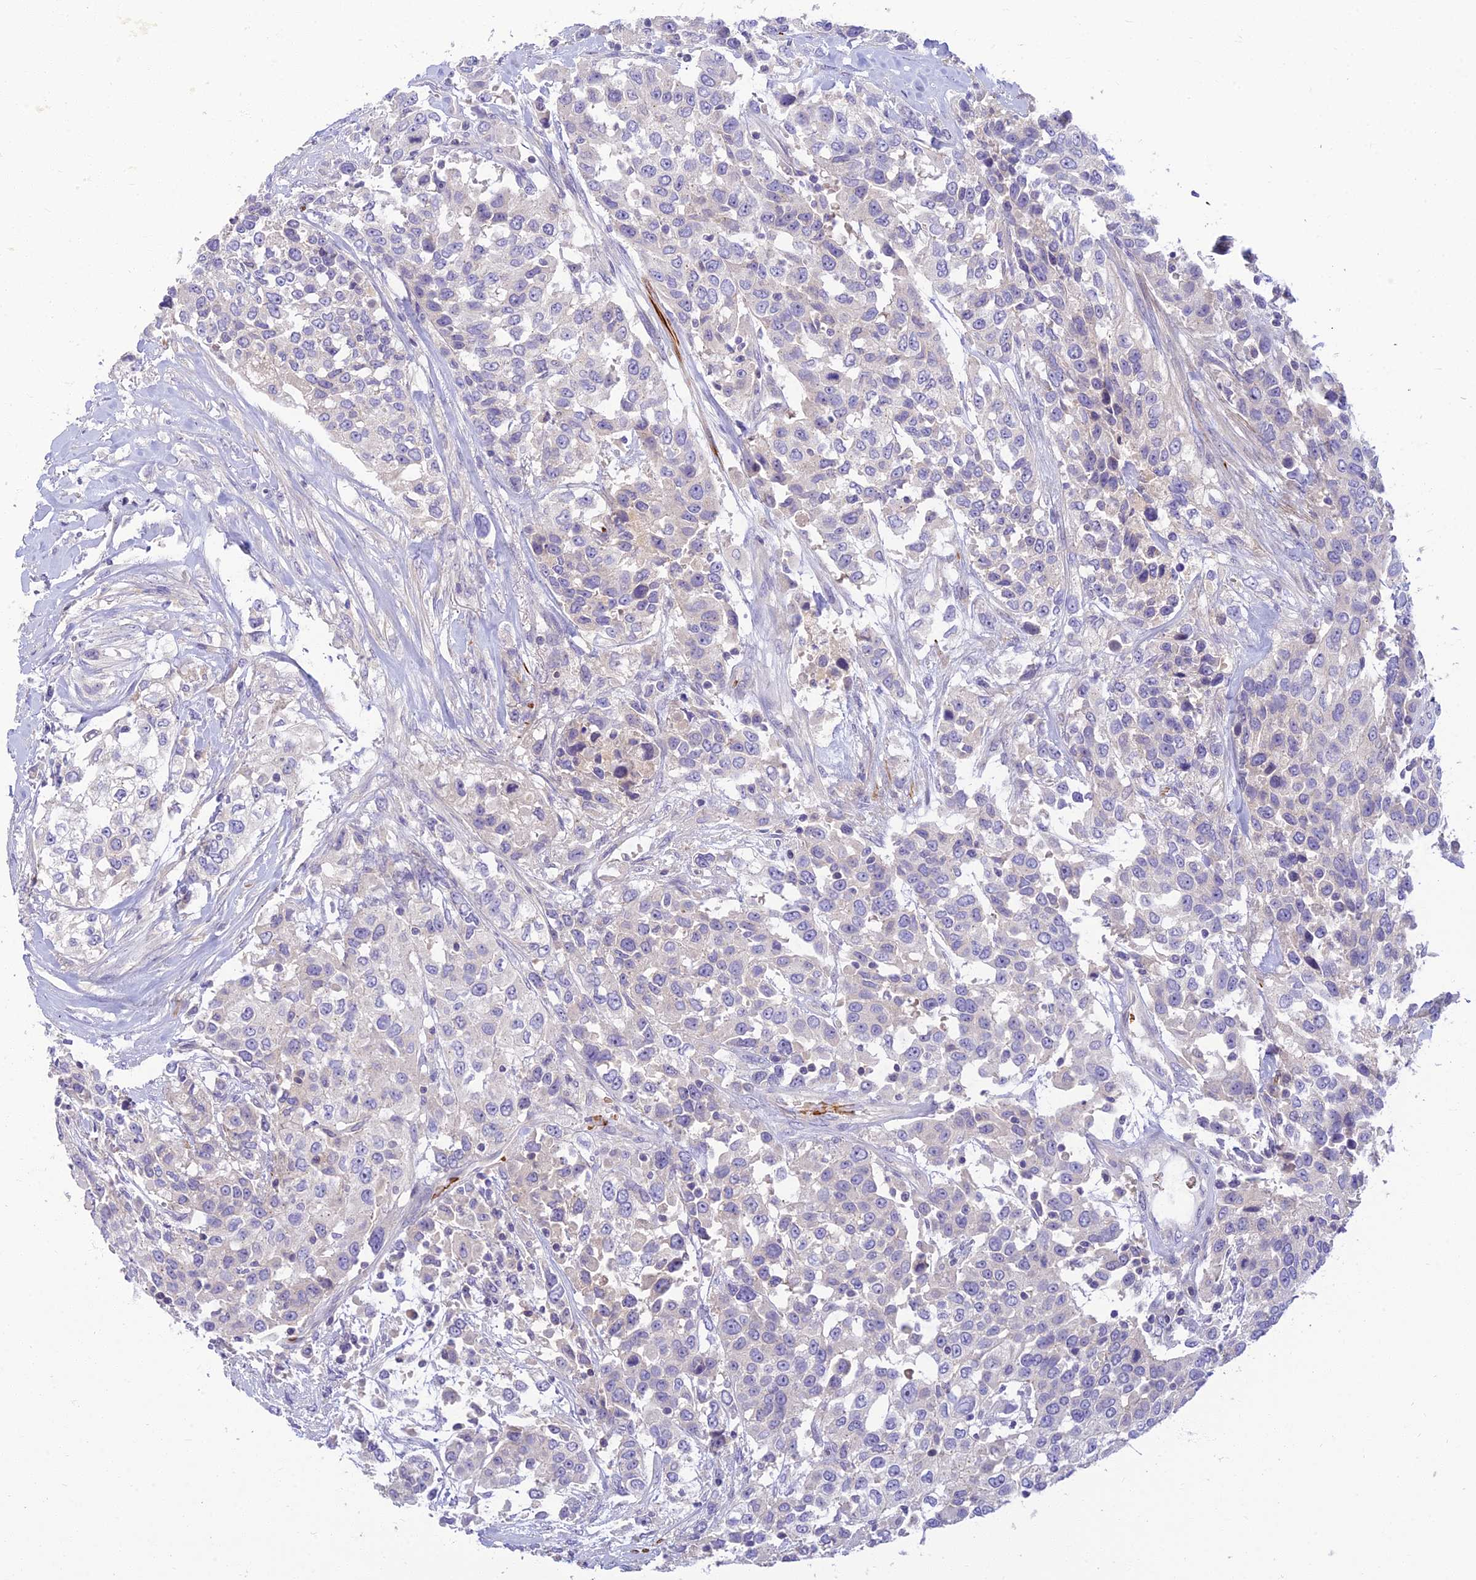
{"staining": {"intensity": "negative", "quantity": "none", "location": "none"}, "tissue": "urothelial cancer", "cell_type": "Tumor cells", "image_type": "cancer", "snomed": [{"axis": "morphology", "description": "Urothelial carcinoma, High grade"}, {"axis": "topography", "description": "Urinary bladder"}], "caption": "Immunohistochemistry (IHC) image of human high-grade urothelial carcinoma stained for a protein (brown), which displays no expression in tumor cells.", "gene": "CLIP4", "patient": {"sex": "female", "age": 80}}